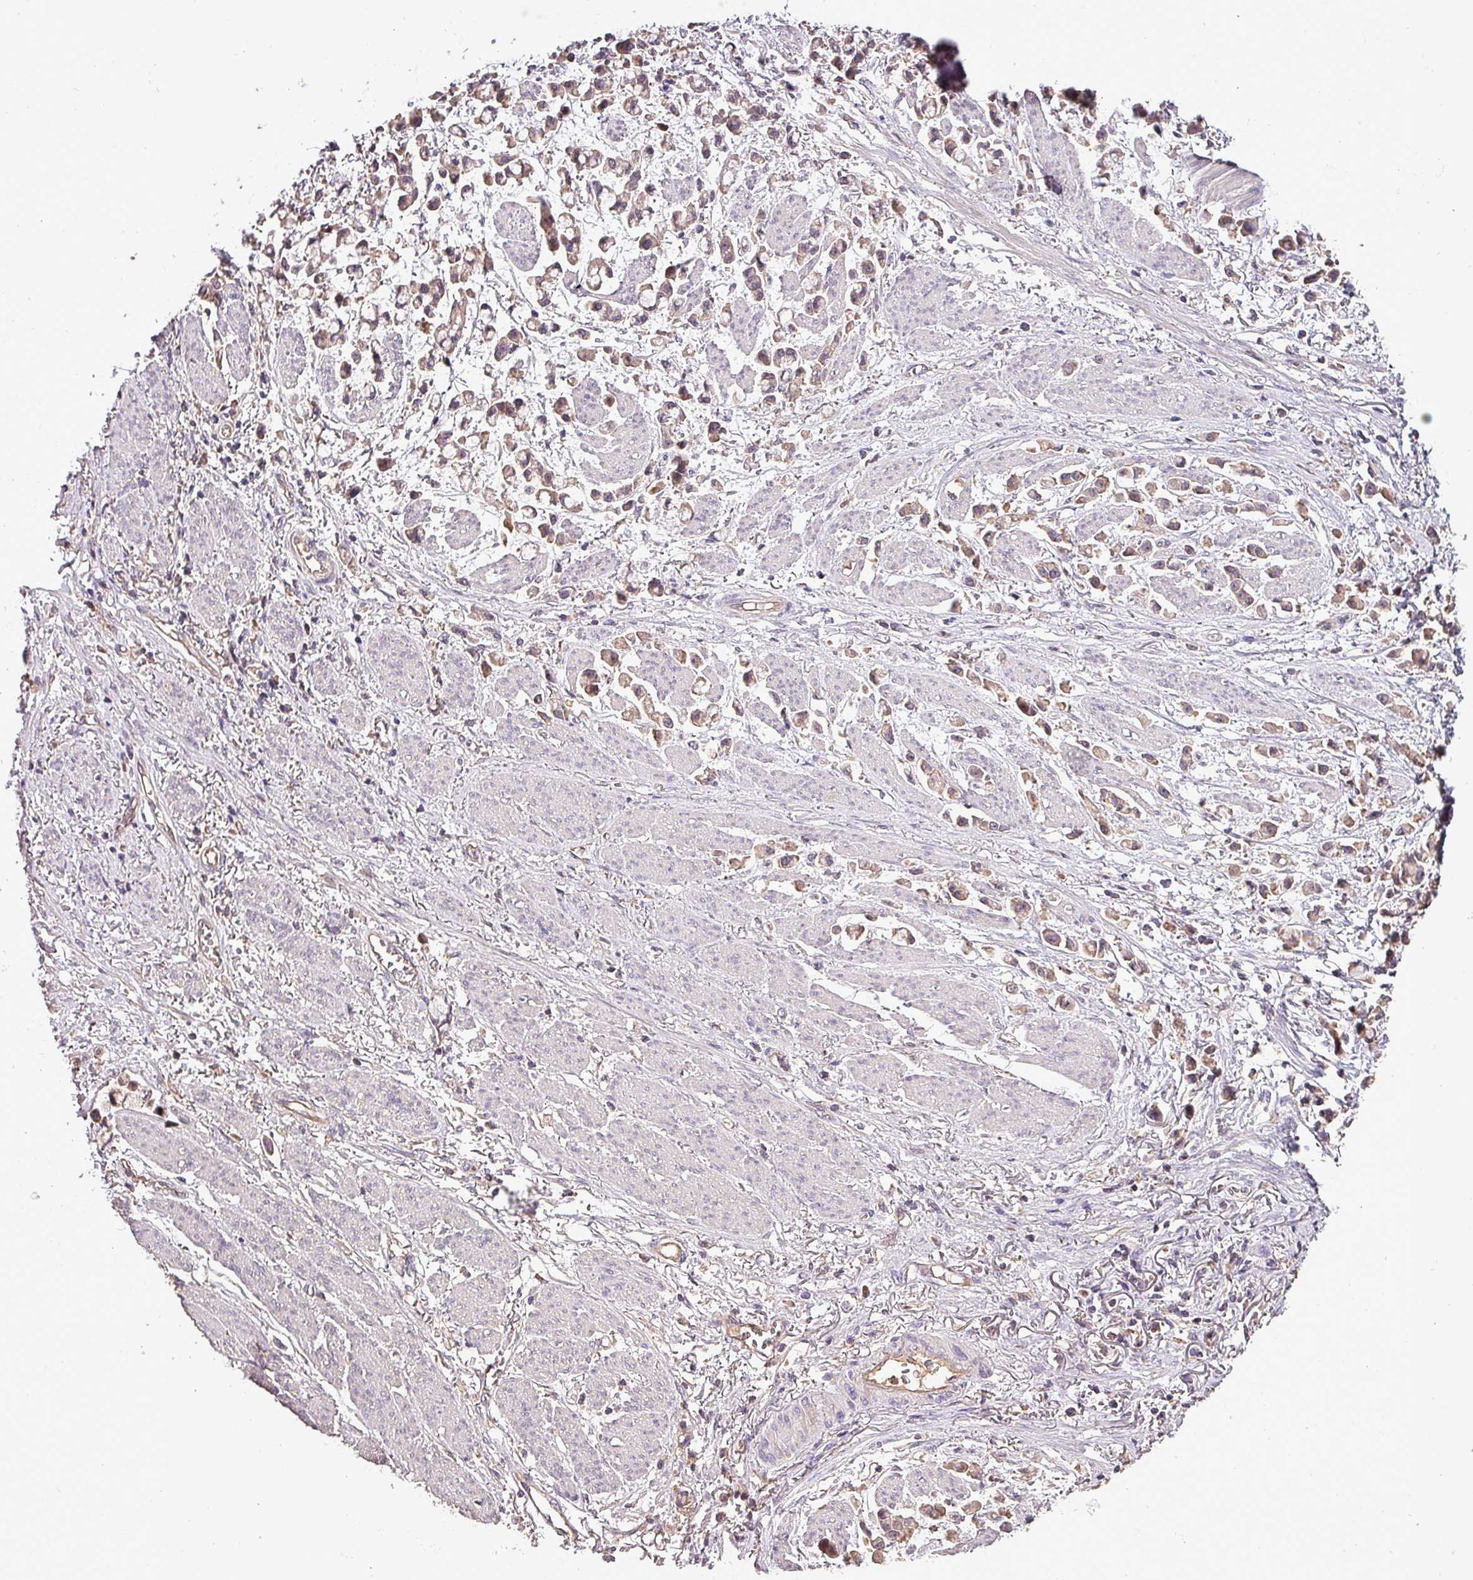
{"staining": {"intensity": "weak", "quantity": ">75%", "location": "cytoplasmic/membranous"}, "tissue": "stomach cancer", "cell_type": "Tumor cells", "image_type": "cancer", "snomed": [{"axis": "morphology", "description": "Adenocarcinoma, NOS"}, {"axis": "topography", "description": "Stomach"}], "caption": "Stomach adenocarcinoma stained with immunohistochemistry exhibits weak cytoplasmic/membranous expression in approximately >75% of tumor cells. (DAB (3,3'-diaminobenzidine) IHC with brightfield microscopy, high magnification).", "gene": "PAFAH1B2", "patient": {"sex": "female", "age": 81}}